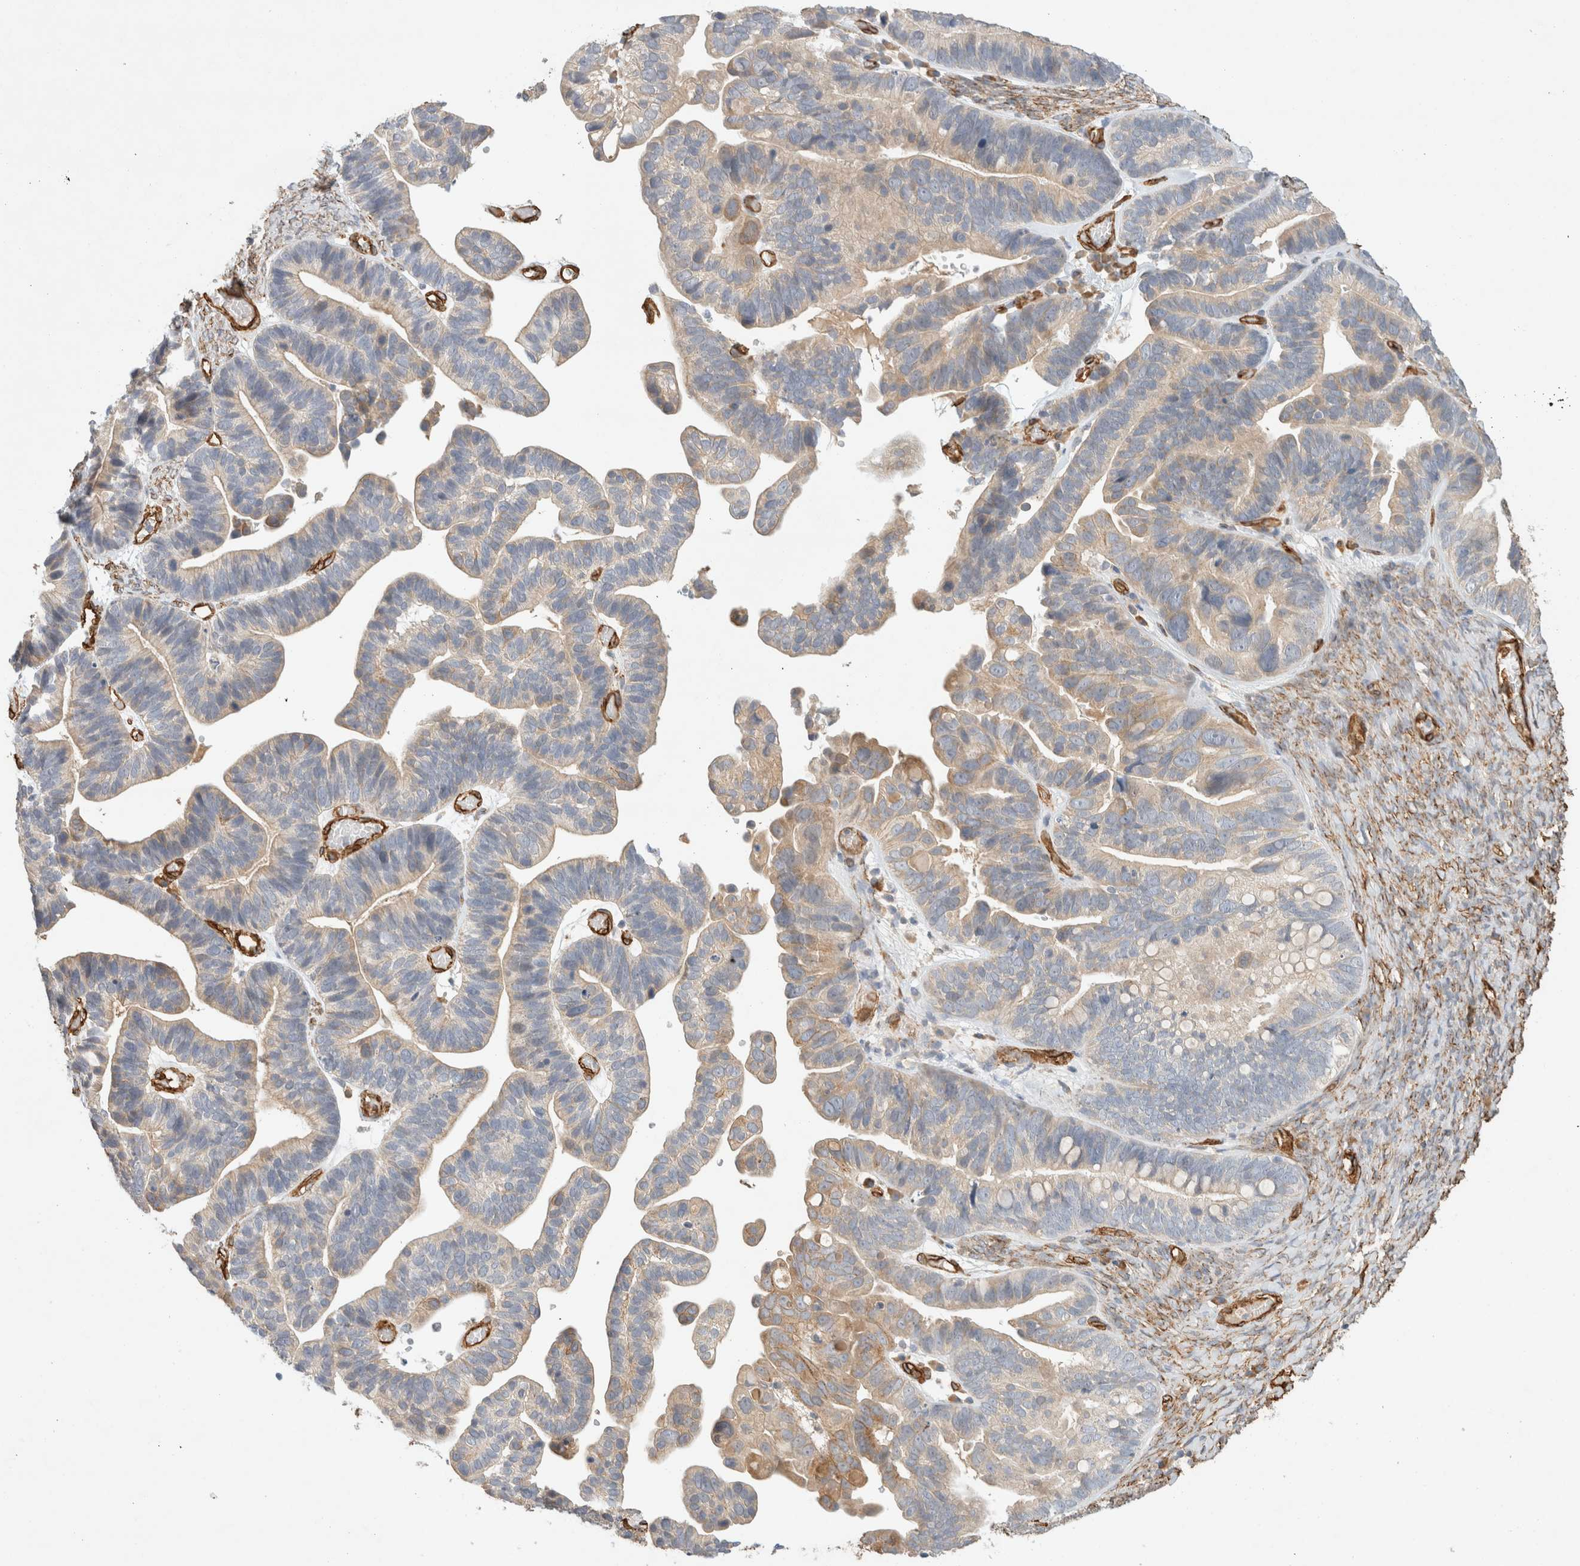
{"staining": {"intensity": "moderate", "quantity": "<25%", "location": "cytoplasmic/membranous"}, "tissue": "ovarian cancer", "cell_type": "Tumor cells", "image_type": "cancer", "snomed": [{"axis": "morphology", "description": "Cystadenocarcinoma, serous, NOS"}, {"axis": "topography", "description": "Ovary"}], "caption": "Immunohistochemical staining of ovarian cancer (serous cystadenocarcinoma) reveals moderate cytoplasmic/membranous protein expression in approximately <25% of tumor cells.", "gene": "JMJD4", "patient": {"sex": "female", "age": 56}}